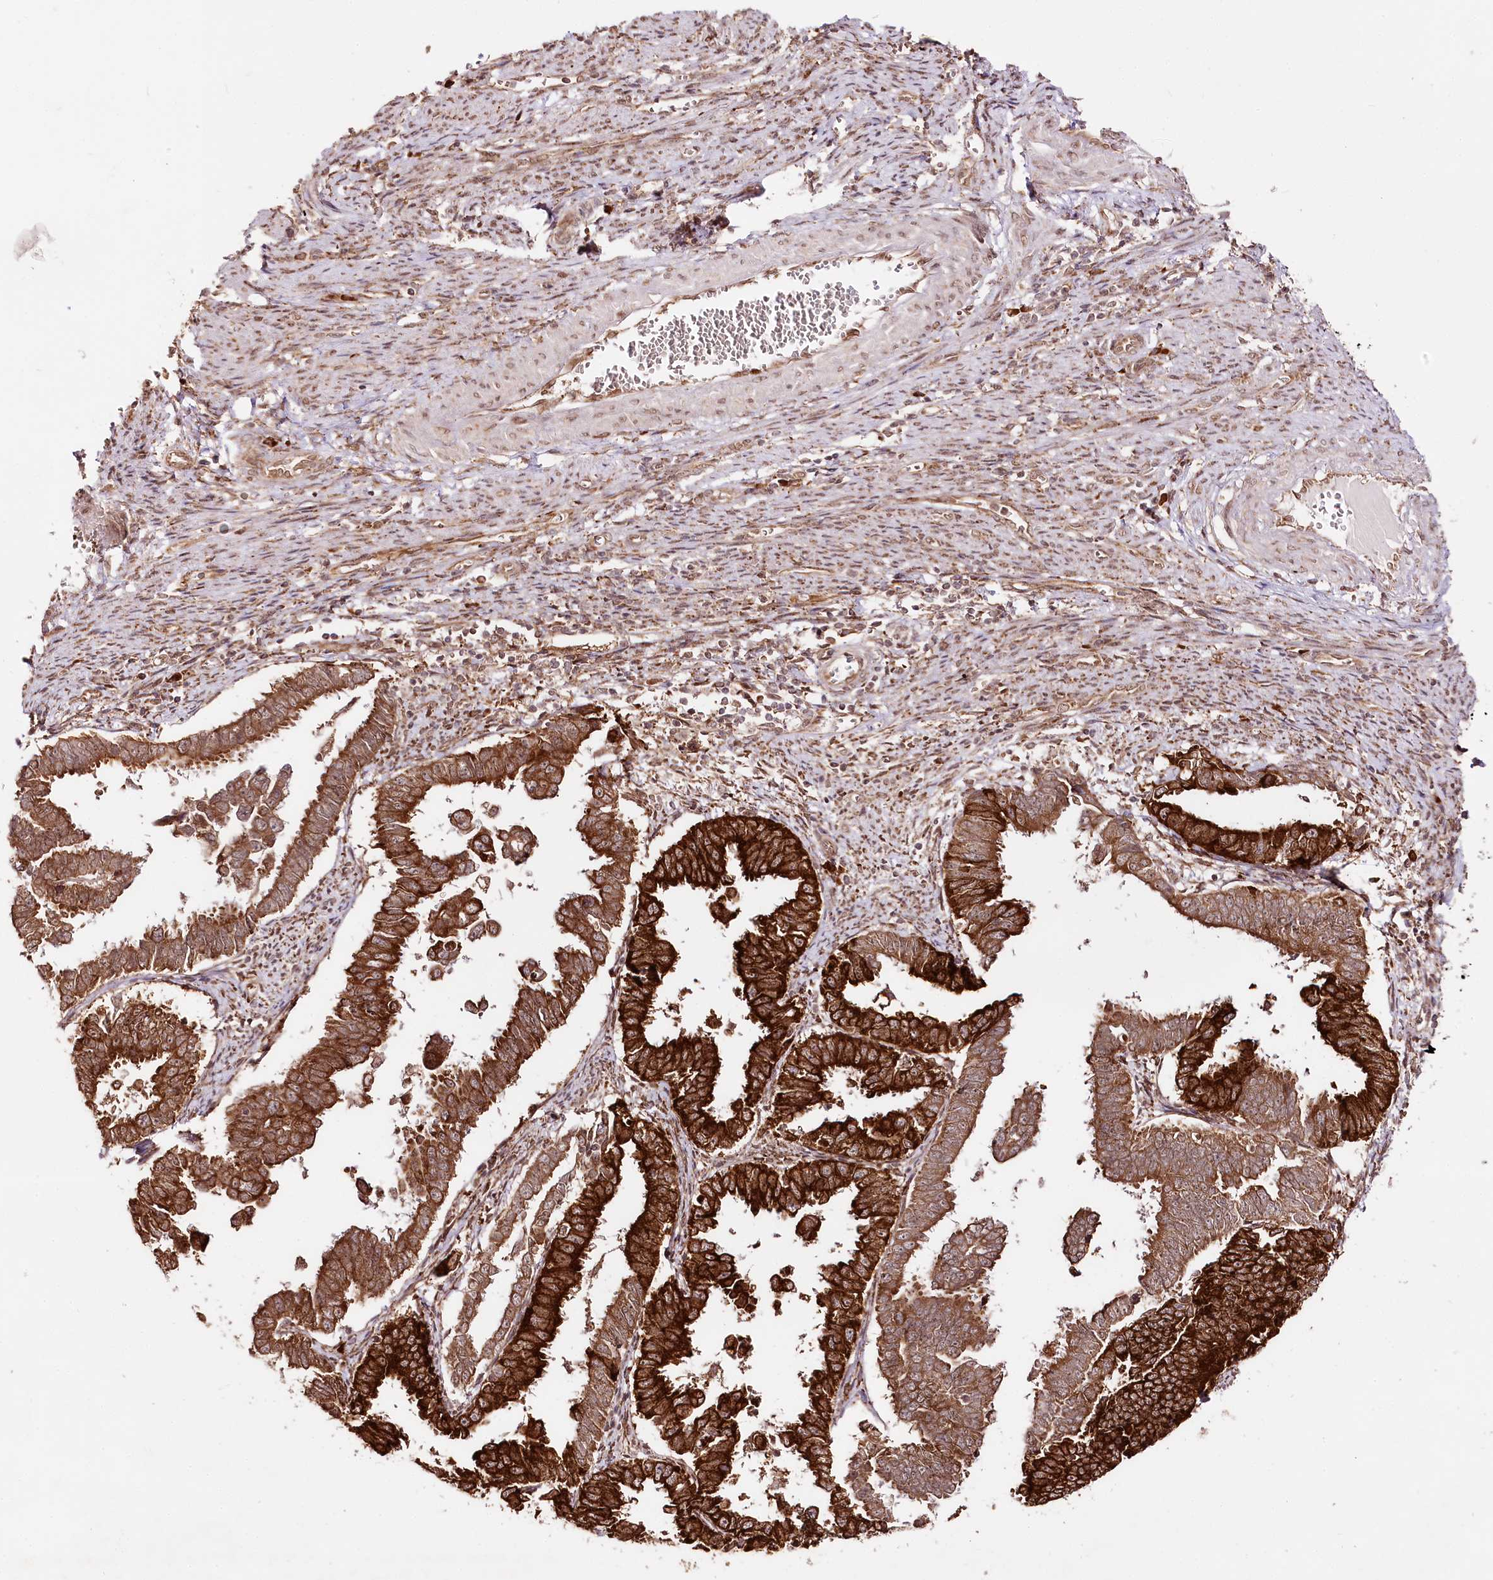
{"staining": {"intensity": "strong", "quantity": ">75%", "location": "cytoplasmic/membranous"}, "tissue": "endometrial cancer", "cell_type": "Tumor cells", "image_type": "cancer", "snomed": [{"axis": "morphology", "description": "Adenocarcinoma, NOS"}, {"axis": "topography", "description": "Endometrium"}], "caption": "Immunohistochemistry image of human endometrial cancer stained for a protein (brown), which displays high levels of strong cytoplasmic/membranous staining in approximately >75% of tumor cells.", "gene": "ENSG00000144785", "patient": {"sex": "female", "age": 75}}